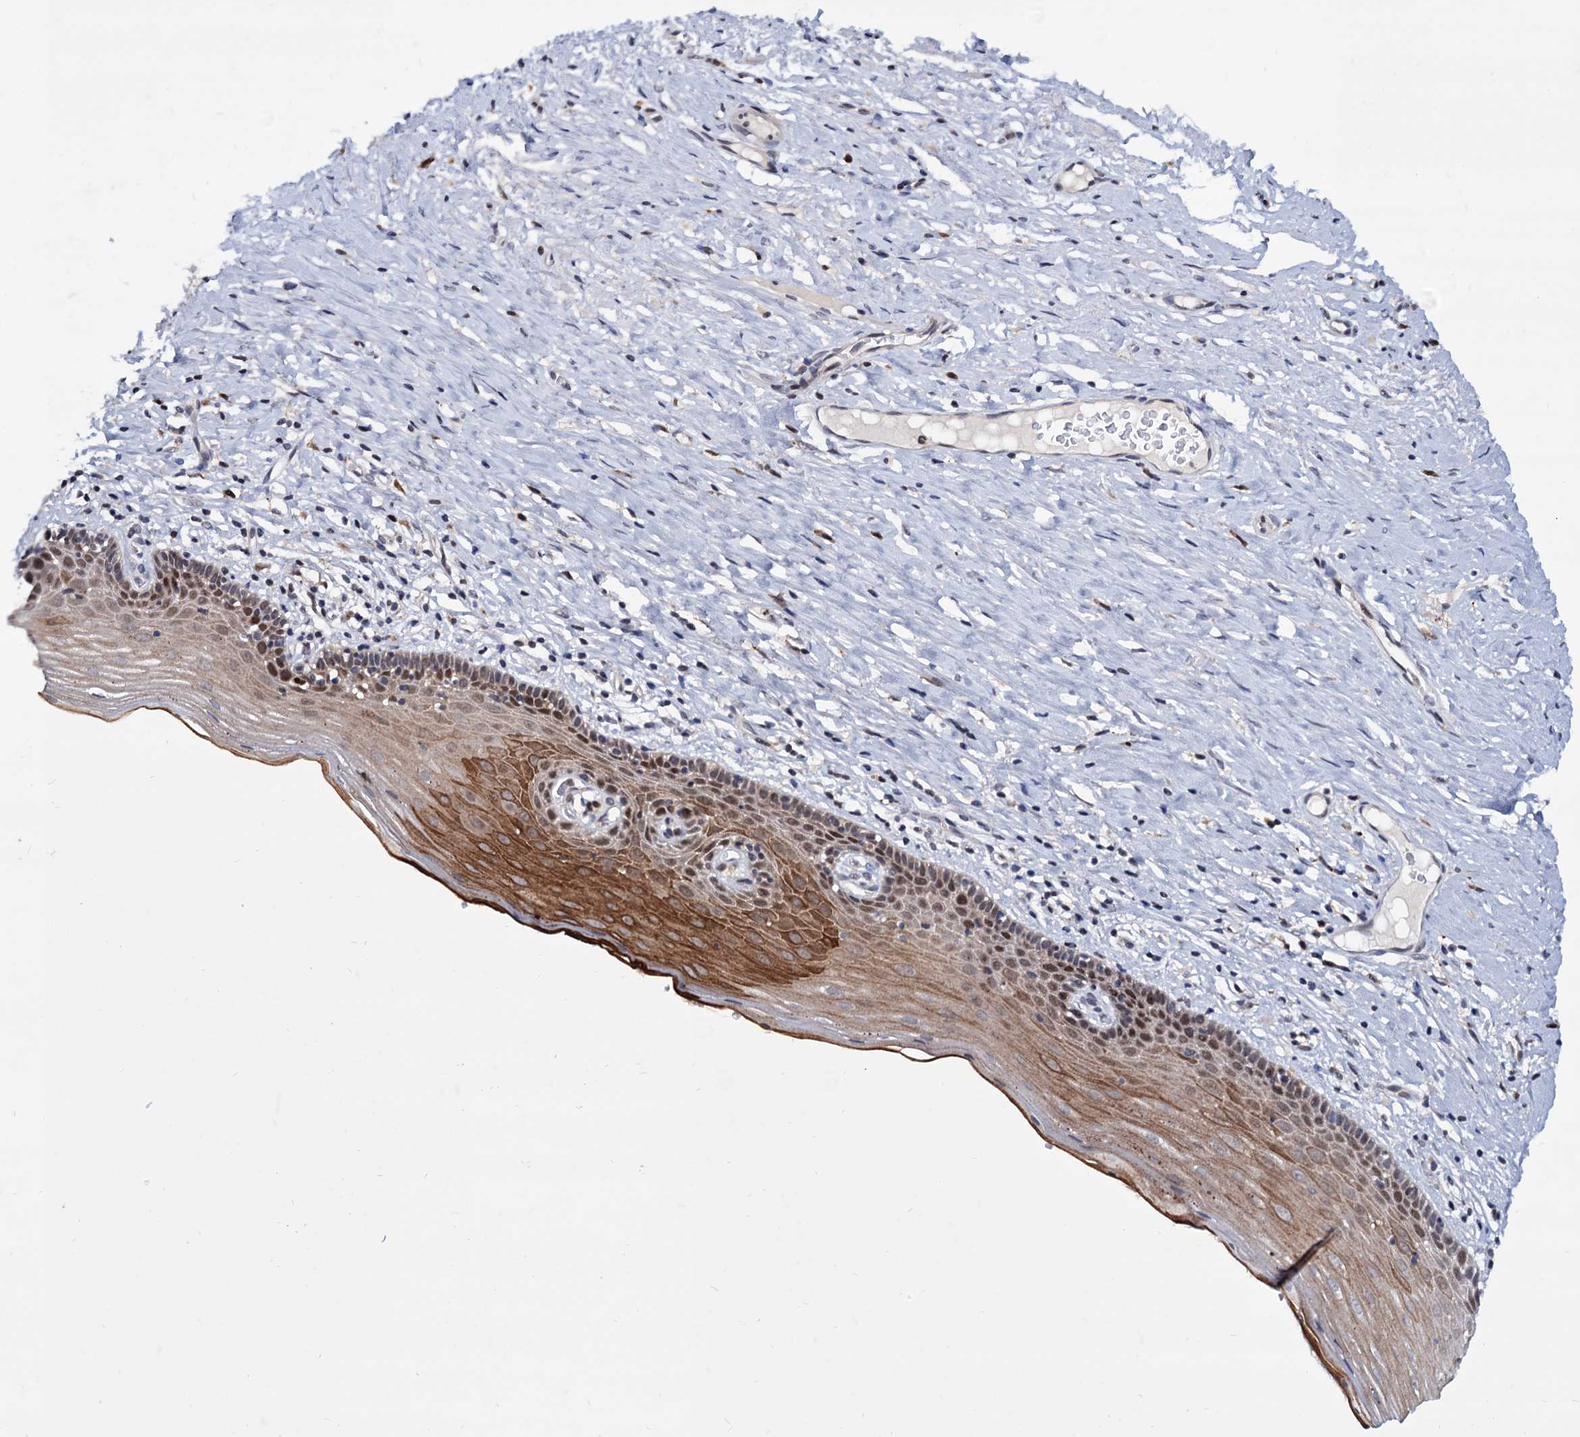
{"staining": {"intensity": "negative", "quantity": "none", "location": "none"}, "tissue": "cervix", "cell_type": "Glandular cells", "image_type": "normal", "snomed": [{"axis": "morphology", "description": "Normal tissue, NOS"}, {"axis": "topography", "description": "Cervix"}], "caption": "The IHC micrograph has no significant positivity in glandular cells of cervix.", "gene": "RNASEH2B", "patient": {"sex": "female", "age": 42}}